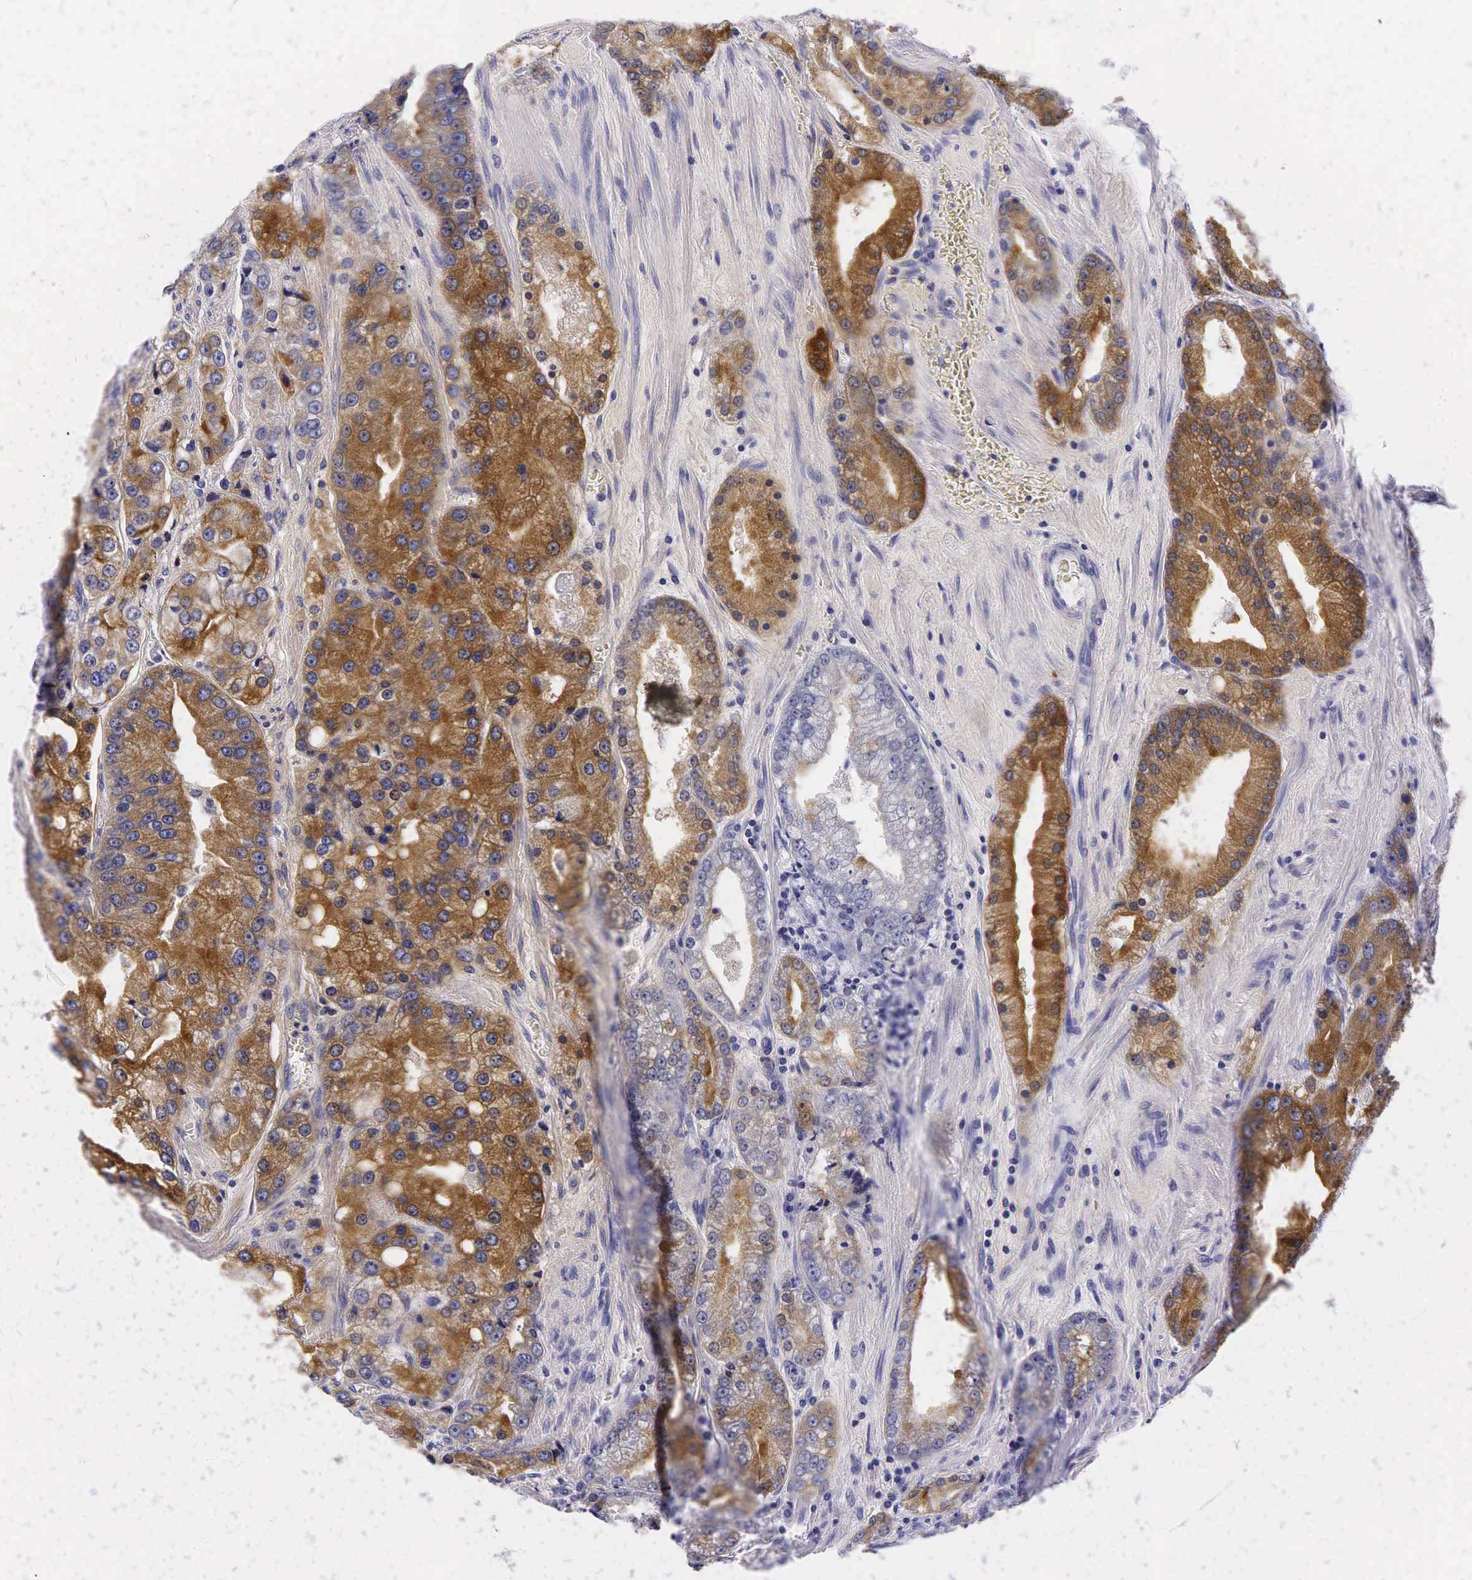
{"staining": {"intensity": "strong", "quantity": ">75%", "location": "cytoplasmic/membranous"}, "tissue": "prostate cancer", "cell_type": "Tumor cells", "image_type": "cancer", "snomed": [{"axis": "morphology", "description": "Adenocarcinoma, Medium grade"}, {"axis": "topography", "description": "Prostate"}], "caption": "A high-resolution histopathology image shows IHC staining of medium-grade adenocarcinoma (prostate), which displays strong cytoplasmic/membranous expression in about >75% of tumor cells.", "gene": "KLK3", "patient": {"sex": "male", "age": 72}}